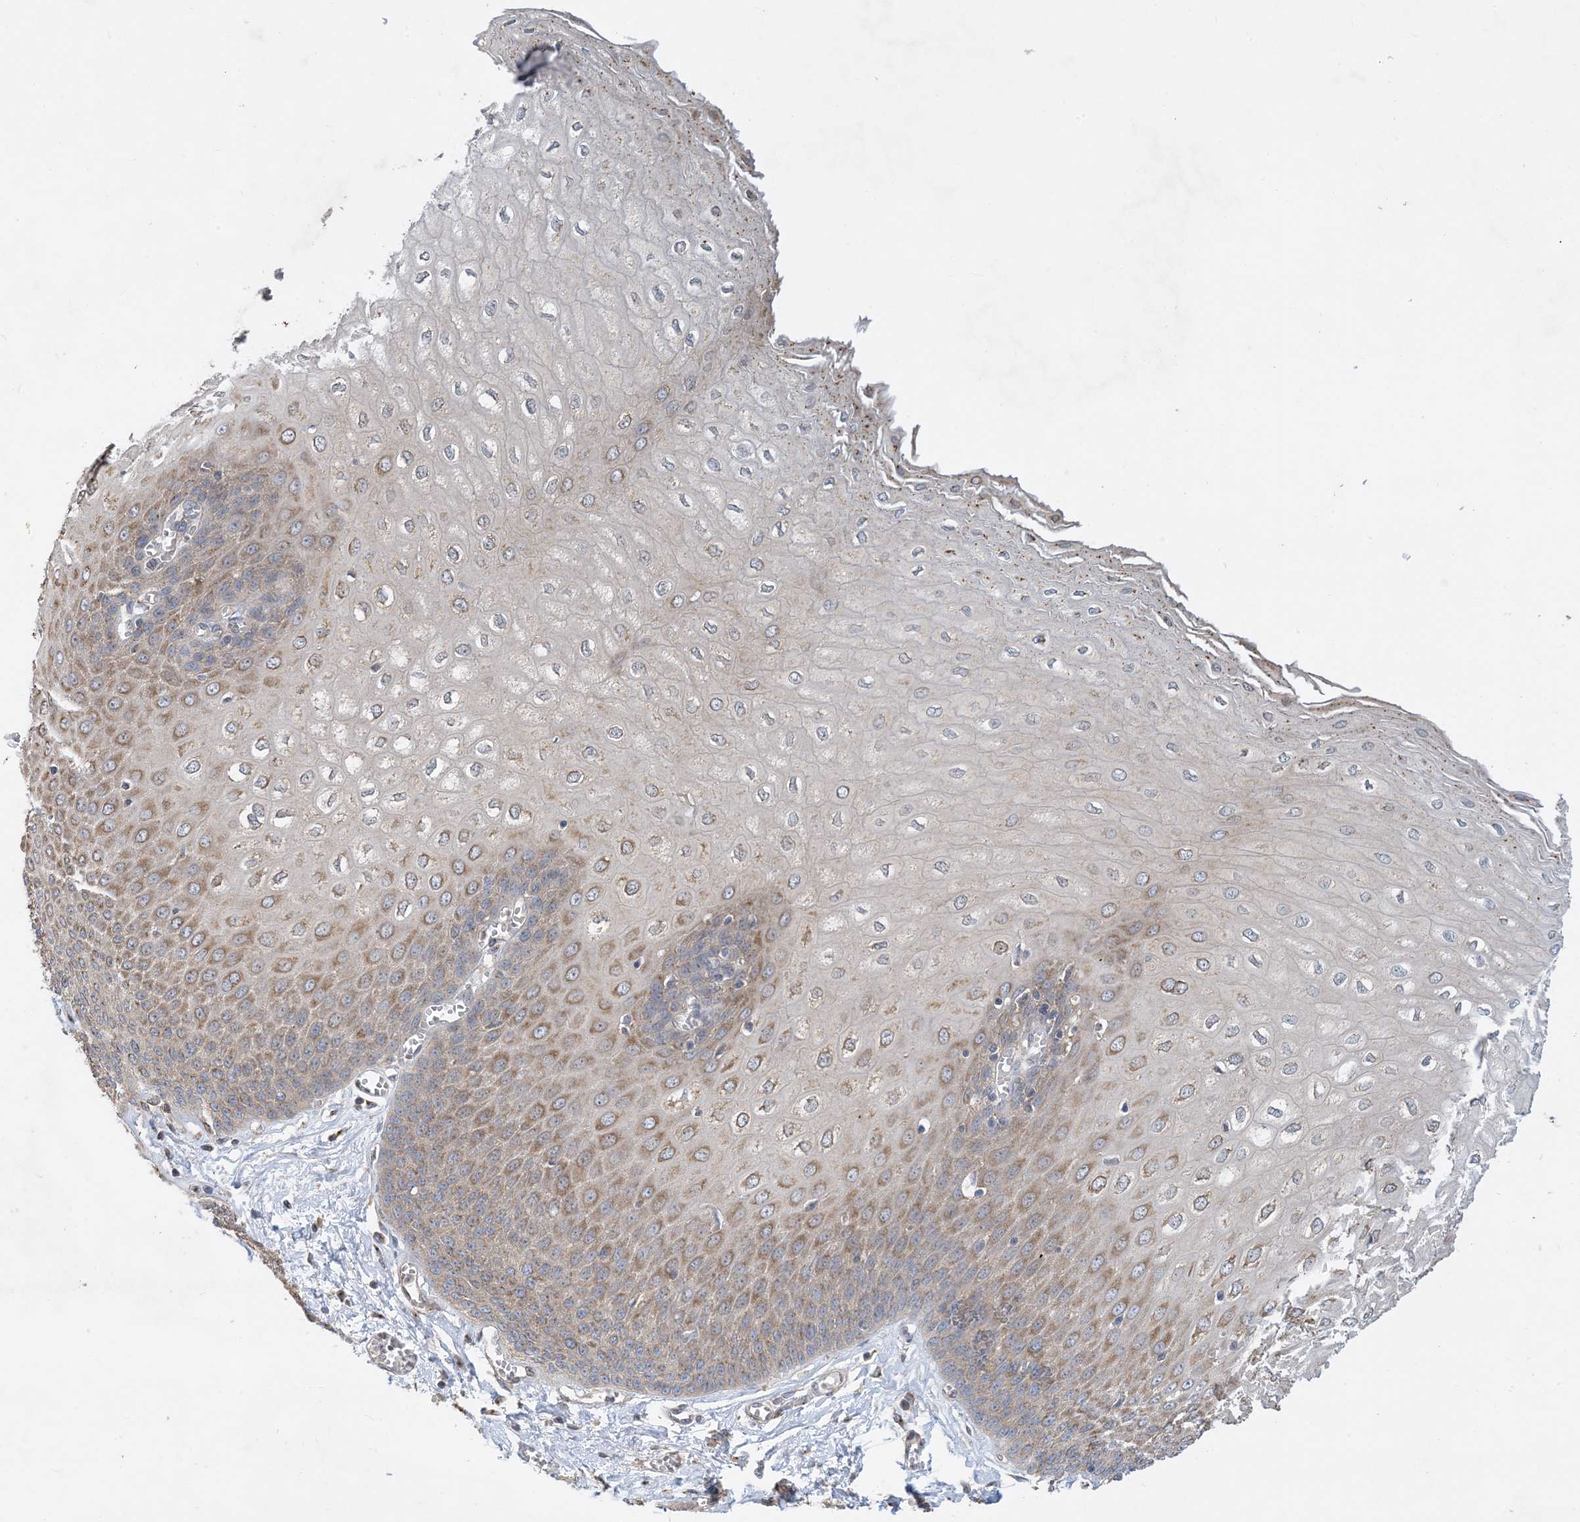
{"staining": {"intensity": "moderate", "quantity": "25%-75%", "location": "cytoplasmic/membranous"}, "tissue": "esophagus", "cell_type": "Squamous epithelial cells", "image_type": "normal", "snomed": [{"axis": "morphology", "description": "Normal tissue, NOS"}, {"axis": "topography", "description": "Esophagus"}], "caption": "IHC staining of benign esophagus, which exhibits medium levels of moderate cytoplasmic/membranous staining in about 25%-75% of squamous epithelial cells indicating moderate cytoplasmic/membranous protein expression. The staining was performed using DAB (3,3'-diaminobenzidine) (brown) for protein detection and nuclei were counterstained in hematoxylin (blue).", "gene": "SIDT1", "patient": {"sex": "male", "age": 60}}